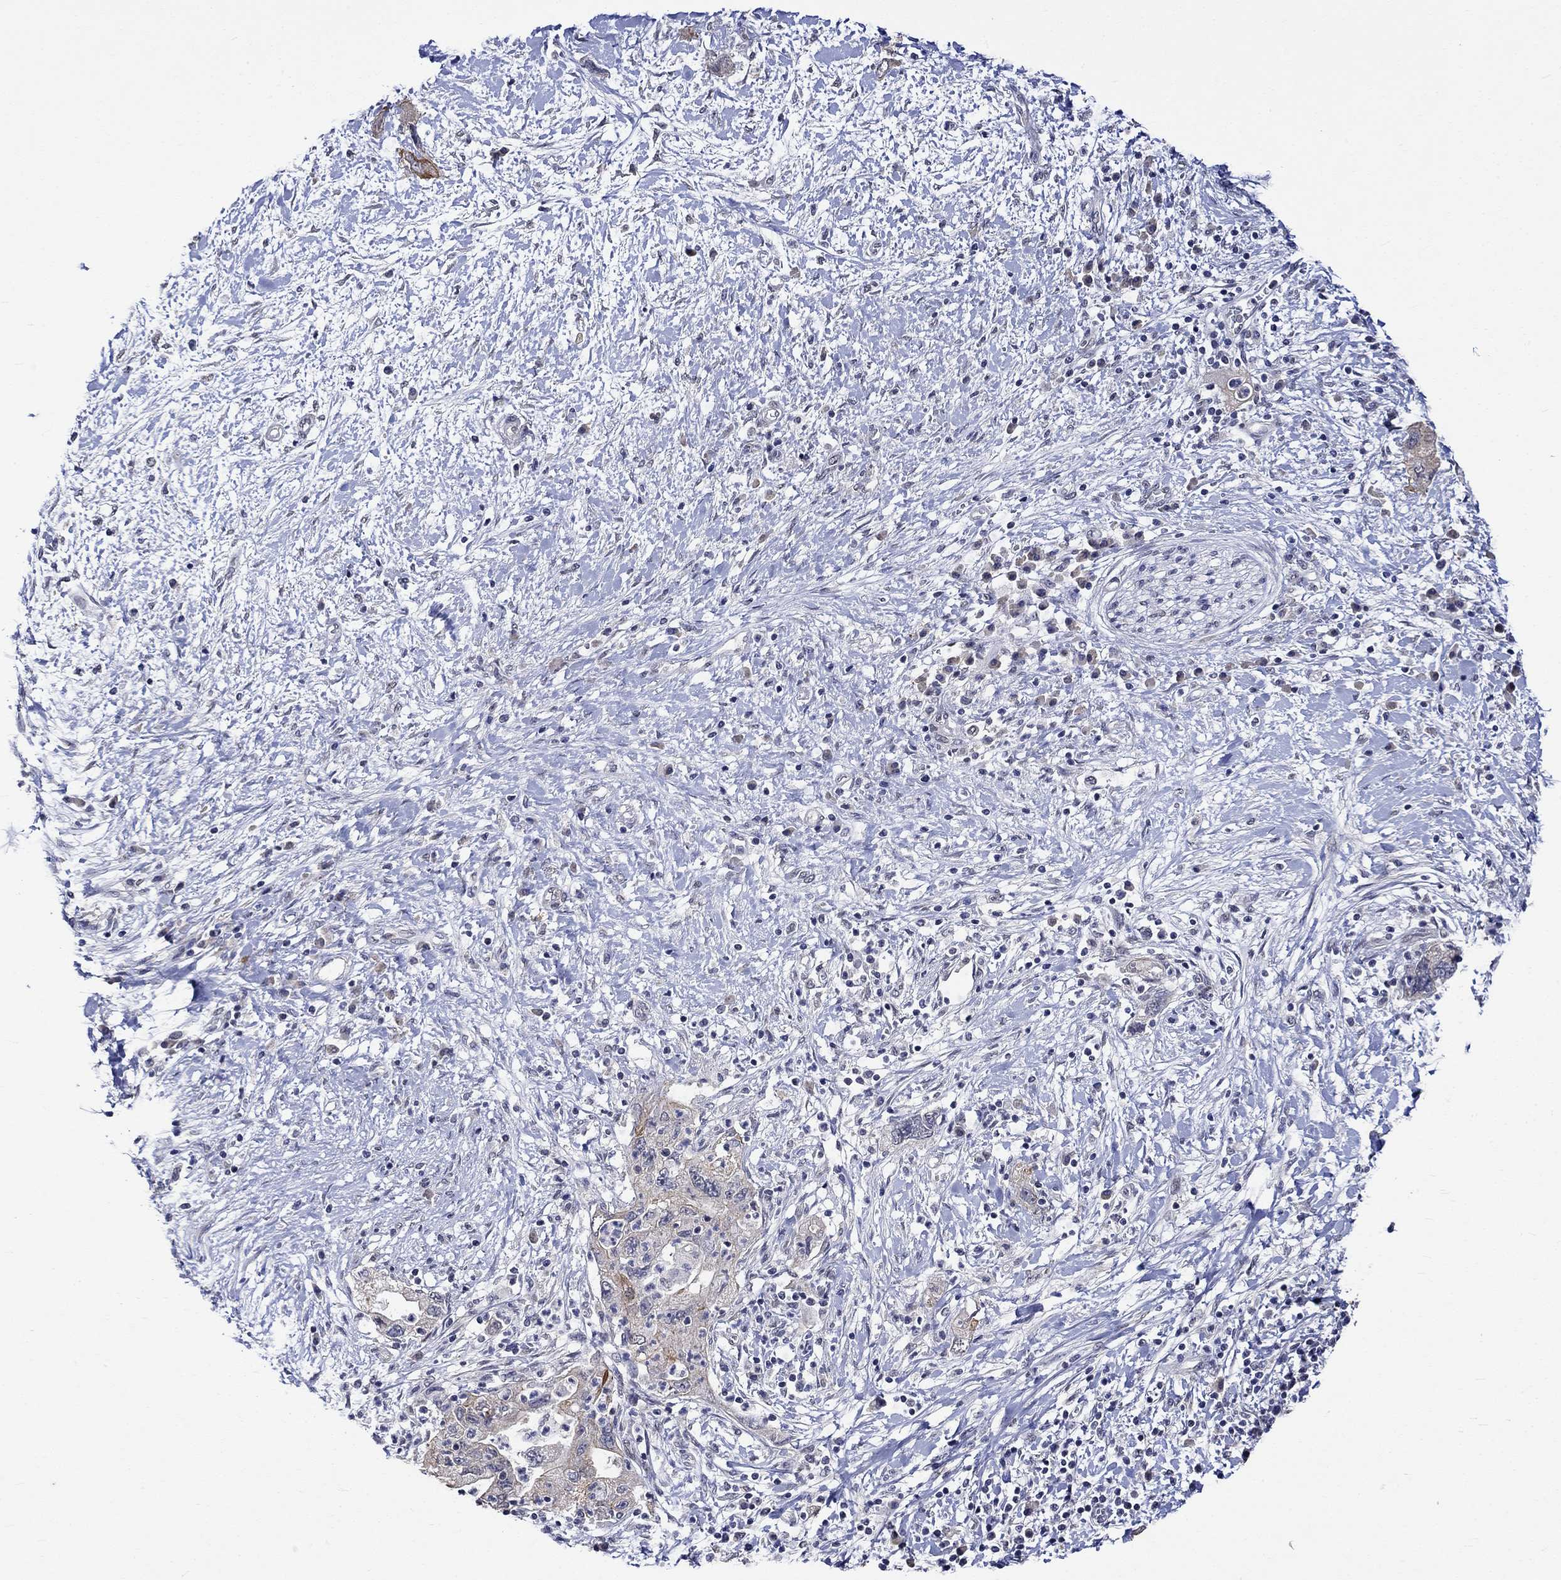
{"staining": {"intensity": "moderate", "quantity": "<25%", "location": "cytoplasmic/membranous"}, "tissue": "pancreatic cancer", "cell_type": "Tumor cells", "image_type": "cancer", "snomed": [{"axis": "morphology", "description": "Adenocarcinoma, NOS"}, {"axis": "topography", "description": "Pancreas"}], "caption": "The immunohistochemical stain labels moderate cytoplasmic/membranous staining in tumor cells of pancreatic cancer (adenocarcinoma) tissue.", "gene": "DDX3Y", "patient": {"sex": "female", "age": 73}}